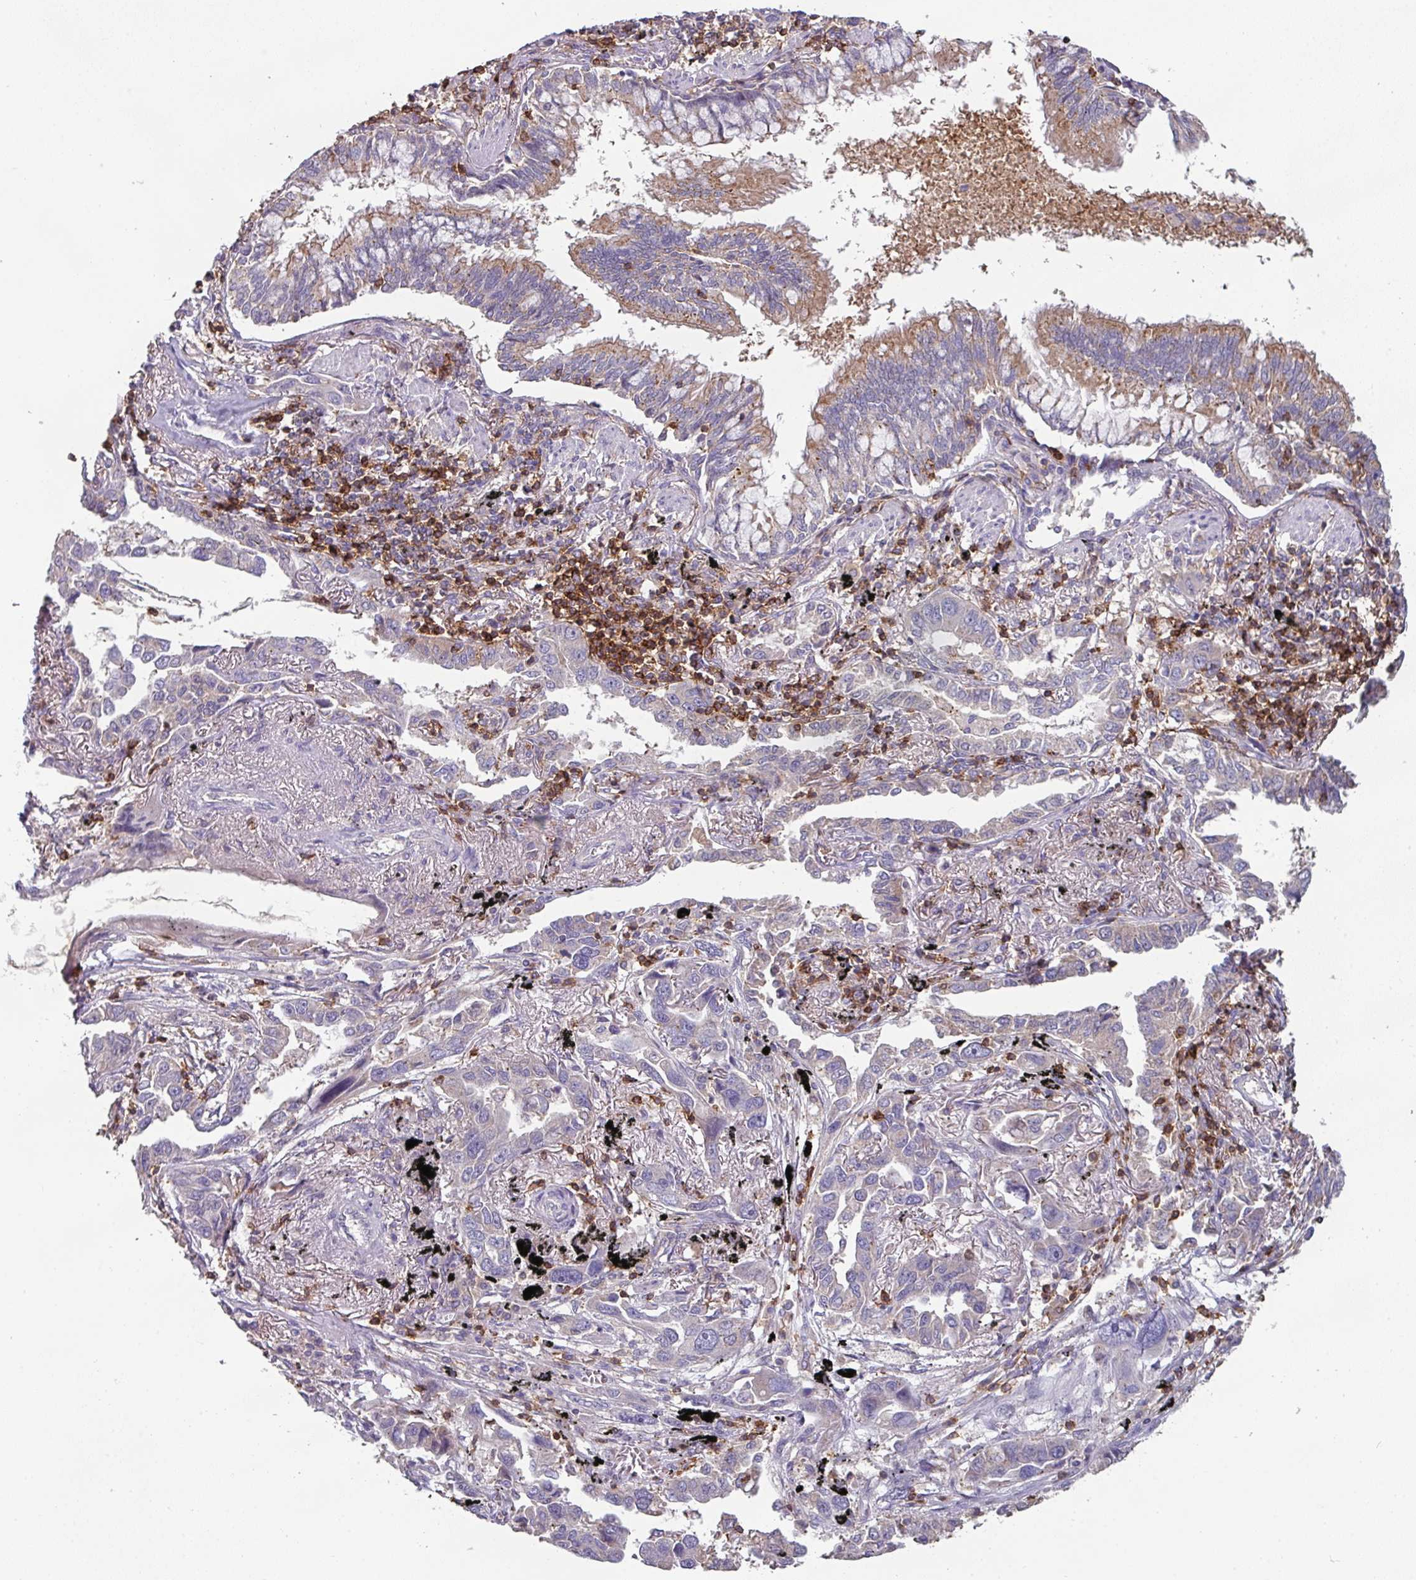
{"staining": {"intensity": "negative", "quantity": "none", "location": "none"}, "tissue": "lung cancer", "cell_type": "Tumor cells", "image_type": "cancer", "snomed": [{"axis": "morphology", "description": "Adenocarcinoma, NOS"}, {"axis": "topography", "description": "Lung"}], "caption": "Lung cancer (adenocarcinoma) stained for a protein using immunohistochemistry (IHC) shows no positivity tumor cells.", "gene": "CD3G", "patient": {"sex": "male", "age": 67}}